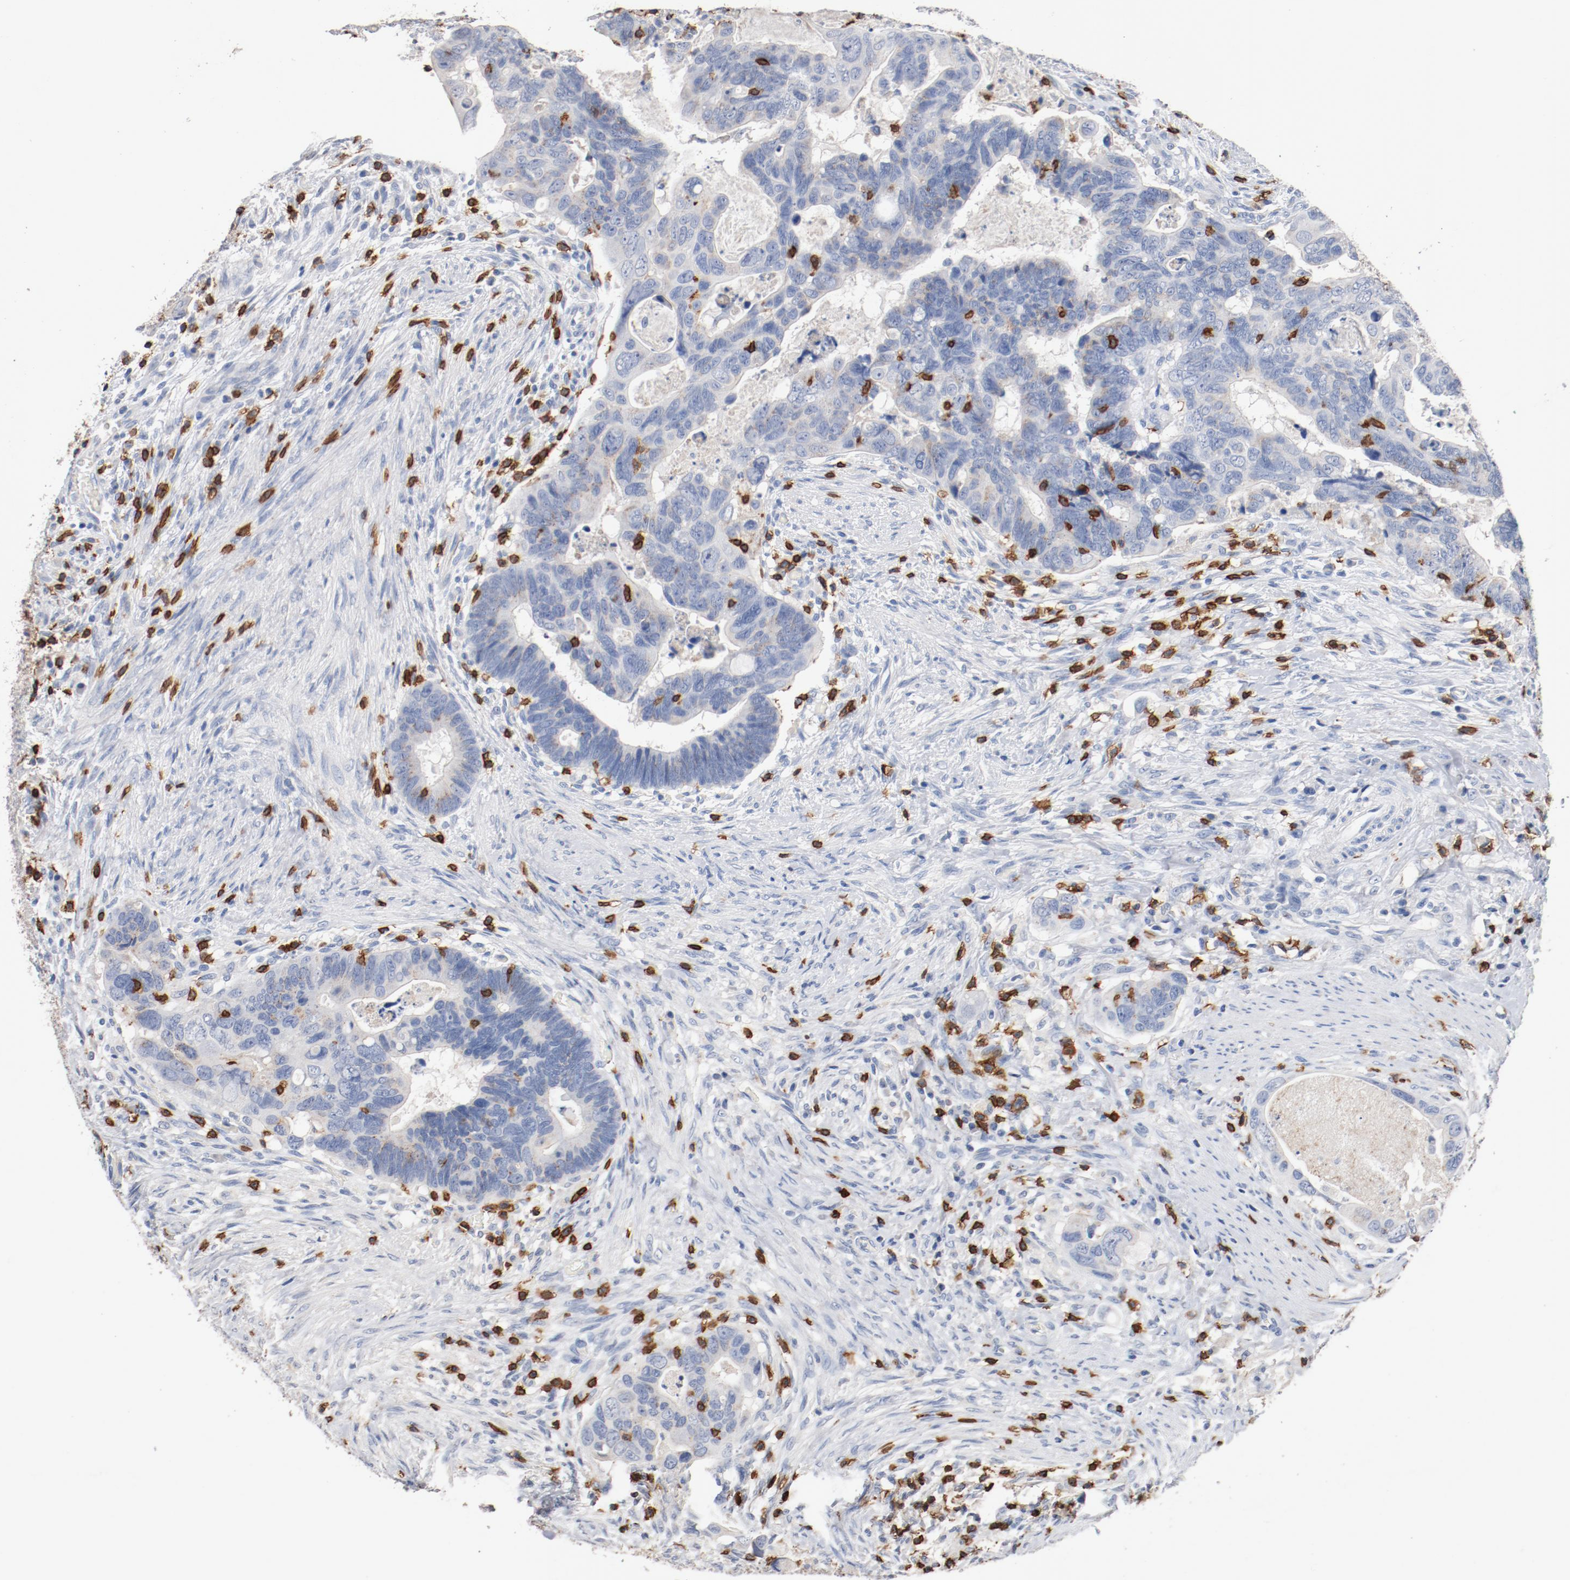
{"staining": {"intensity": "negative", "quantity": "none", "location": "none"}, "tissue": "colorectal cancer", "cell_type": "Tumor cells", "image_type": "cancer", "snomed": [{"axis": "morphology", "description": "Adenocarcinoma, NOS"}, {"axis": "topography", "description": "Rectum"}], "caption": "Protein analysis of colorectal cancer (adenocarcinoma) reveals no significant staining in tumor cells.", "gene": "CD247", "patient": {"sex": "male", "age": 53}}